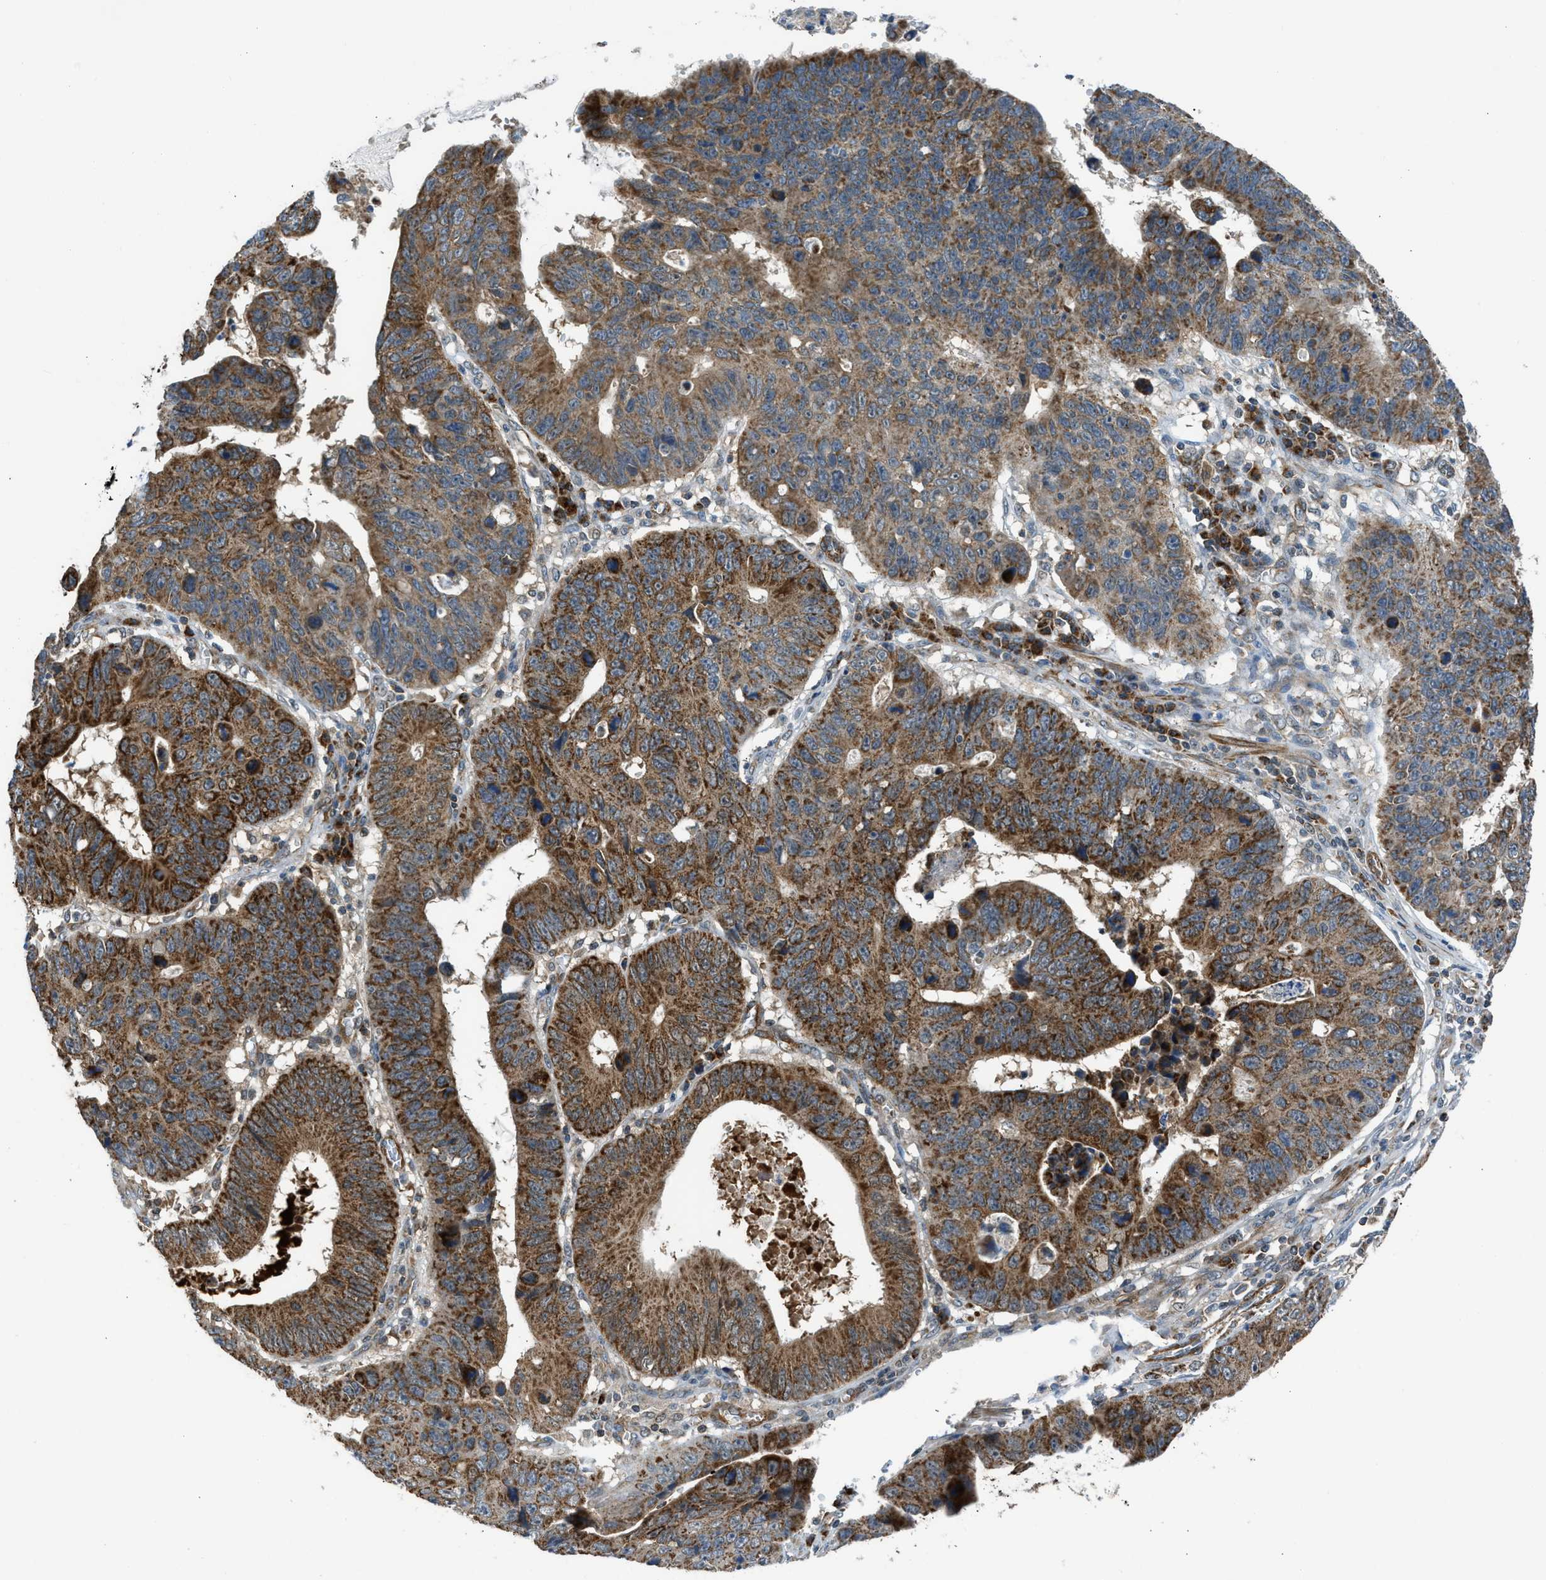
{"staining": {"intensity": "strong", "quantity": ">75%", "location": "cytoplasmic/membranous"}, "tissue": "stomach cancer", "cell_type": "Tumor cells", "image_type": "cancer", "snomed": [{"axis": "morphology", "description": "Adenocarcinoma, NOS"}, {"axis": "topography", "description": "Stomach"}], "caption": "Immunohistochemical staining of stomach adenocarcinoma shows high levels of strong cytoplasmic/membranous expression in about >75% of tumor cells.", "gene": "SESN2", "patient": {"sex": "male", "age": 59}}